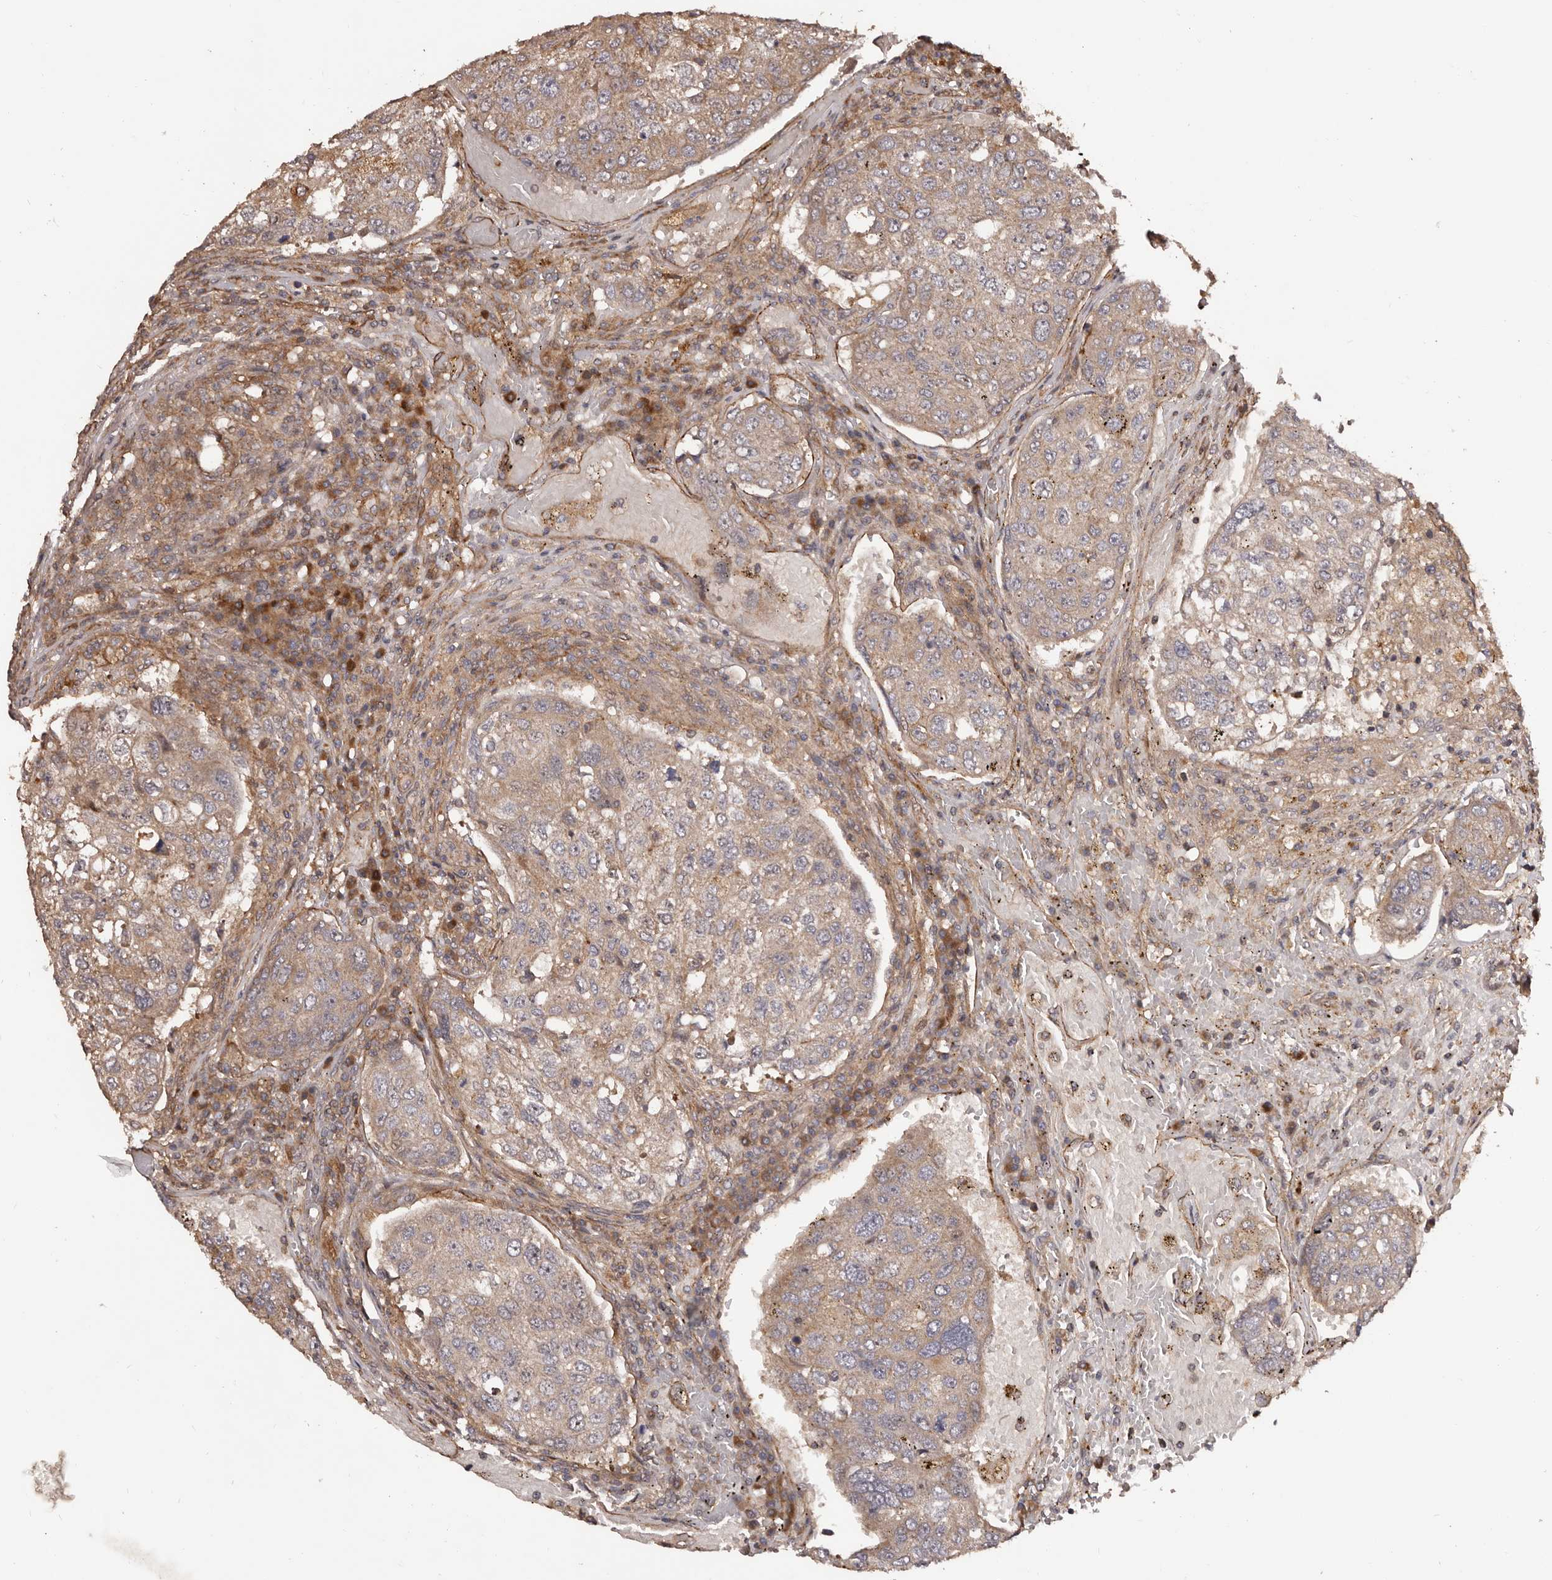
{"staining": {"intensity": "weak", "quantity": ">75%", "location": "cytoplasmic/membranous"}, "tissue": "urothelial cancer", "cell_type": "Tumor cells", "image_type": "cancer", "snomed": [{"axis": "morphology", "description": "Urothelial carcinoma, High grade"}, {"axis": "topography", "description": "Lymph node"}, {"axis": "topography", "description": "Urinary bladder"}], "caption": "Immunohistochemical staining of high-grade urothelial carcinoma reveals low levels of weak cytoplasmic/membranous staining in approximately >75% of tumor cells. (IHC, brightfield microscopy, high magnification).", "gene": "GTPBP1", "patient": {"sex": "male", "age": 51}}